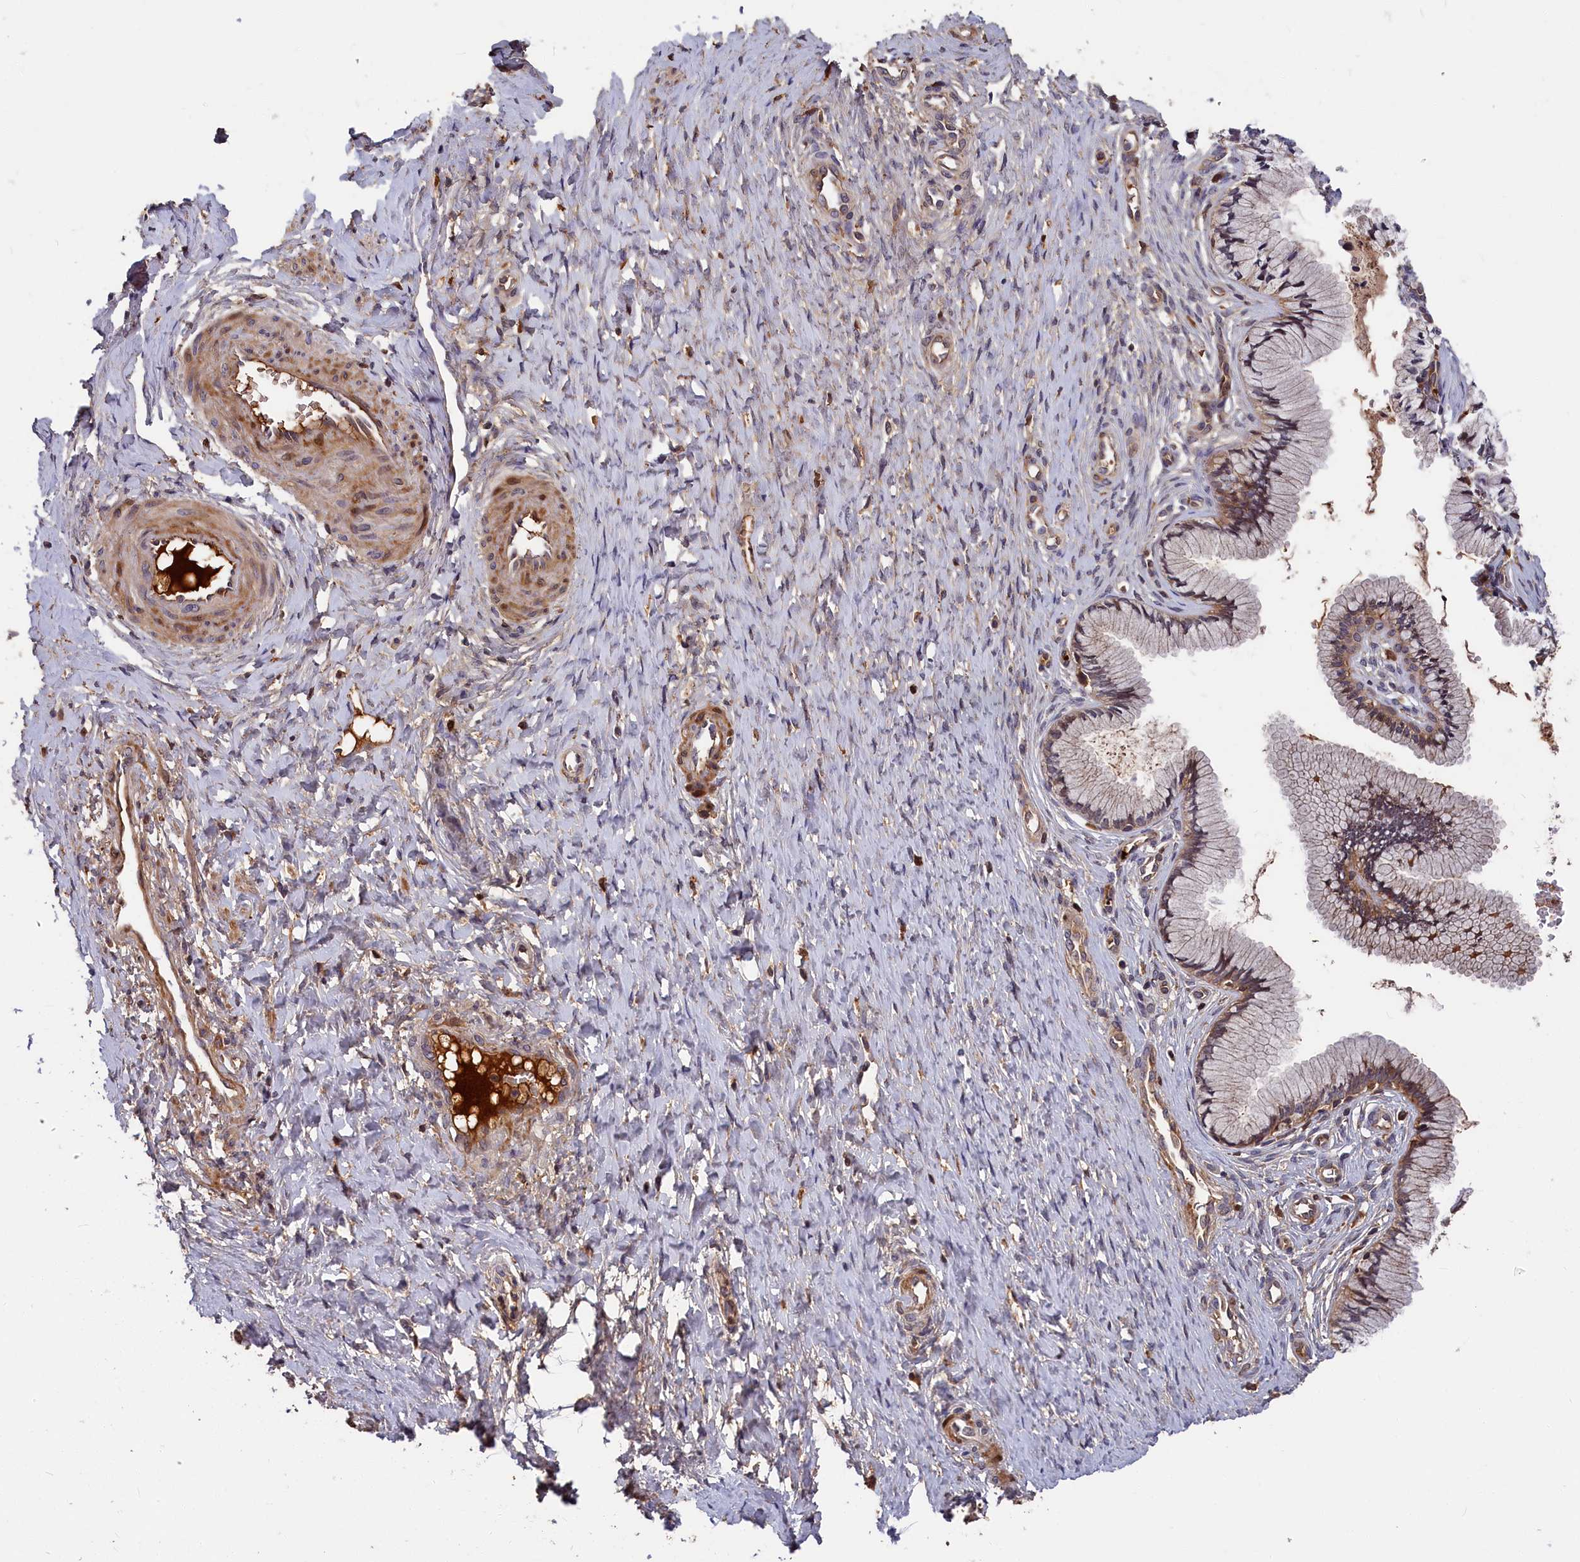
{"staining": {"intensity": "moderate", "quantity": ">75%", "location": "cytoplasmic/membranous"}, "tissue": "cervix", "cell_type": "Glandular cells", "image_type": "normal", "snomed": [{"axis": "morphology", "description": "Normal tissue, NOS"}, {"axis": "topography", "description": "Cervix"}], "caption": "Moderate cytoplasmic/membranous protein staining is identified in approximately >75% of glandular cells in cervix. (Brightfield microscopy of DAB IHC at high magnification).", "gene": "ITIH1", "patient": {"sex": "female", "age": 36}}